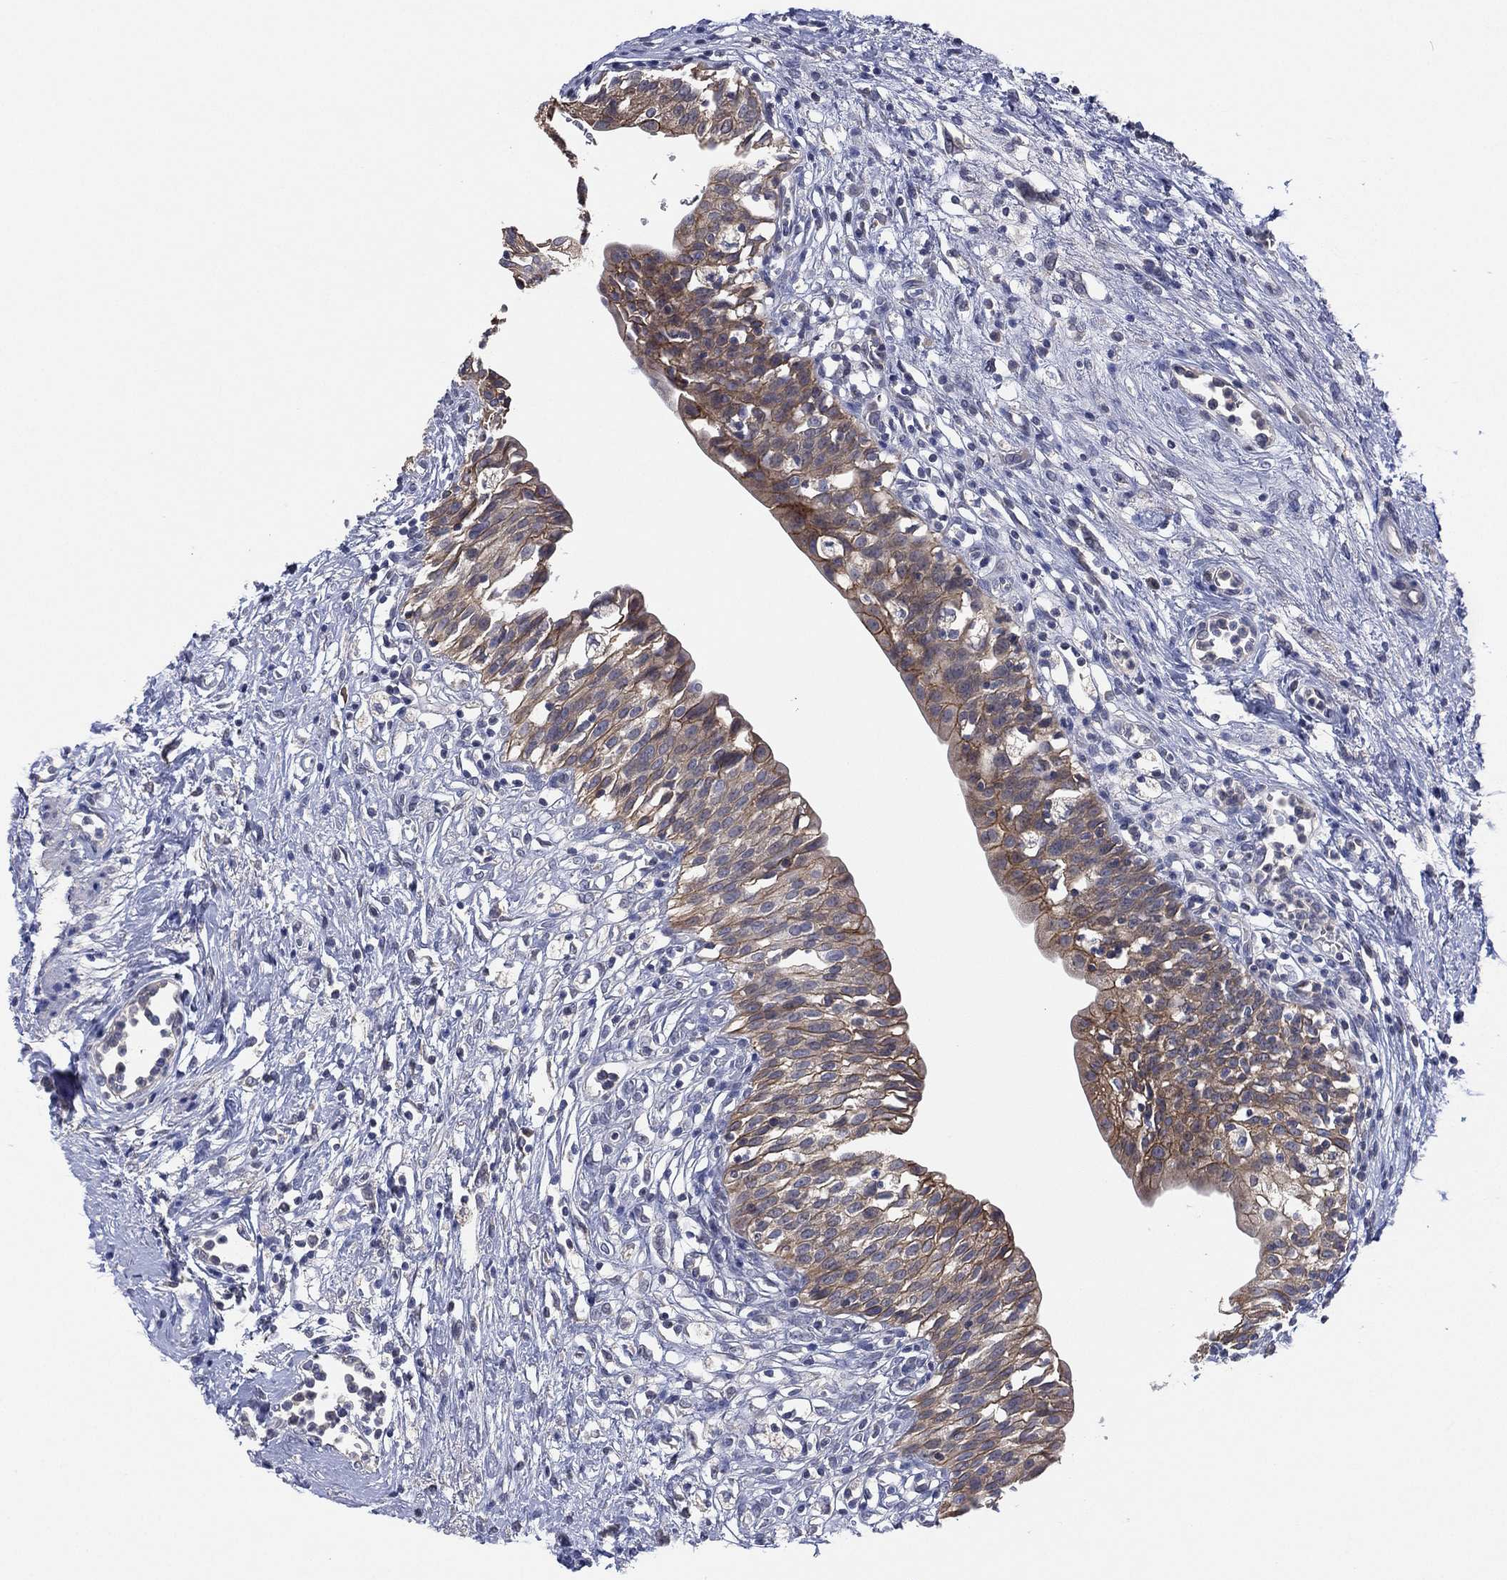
{"staining": {"intensity": "moderate", "quantity": "25%-75%", "location": "cytoplasmic/membranous"}, "tissue": "urinary bladder", "cell_type": "Urothelial cells", "image_type": "normal", "snomed": [{"axis": "morphology", "description": "Normal tissue, NOS"}, {"axis": "topography", "description": "Urinary bladder"}], "caption": "Protein expression by immunohistochemistry (IHC) displays moderate cytoplasmic/membranous positivity in about 25%-75% of urothelial cells in normal urinary bladder.", "gene": "MPP7", "patient": {"sex": "male", "age": 76}}